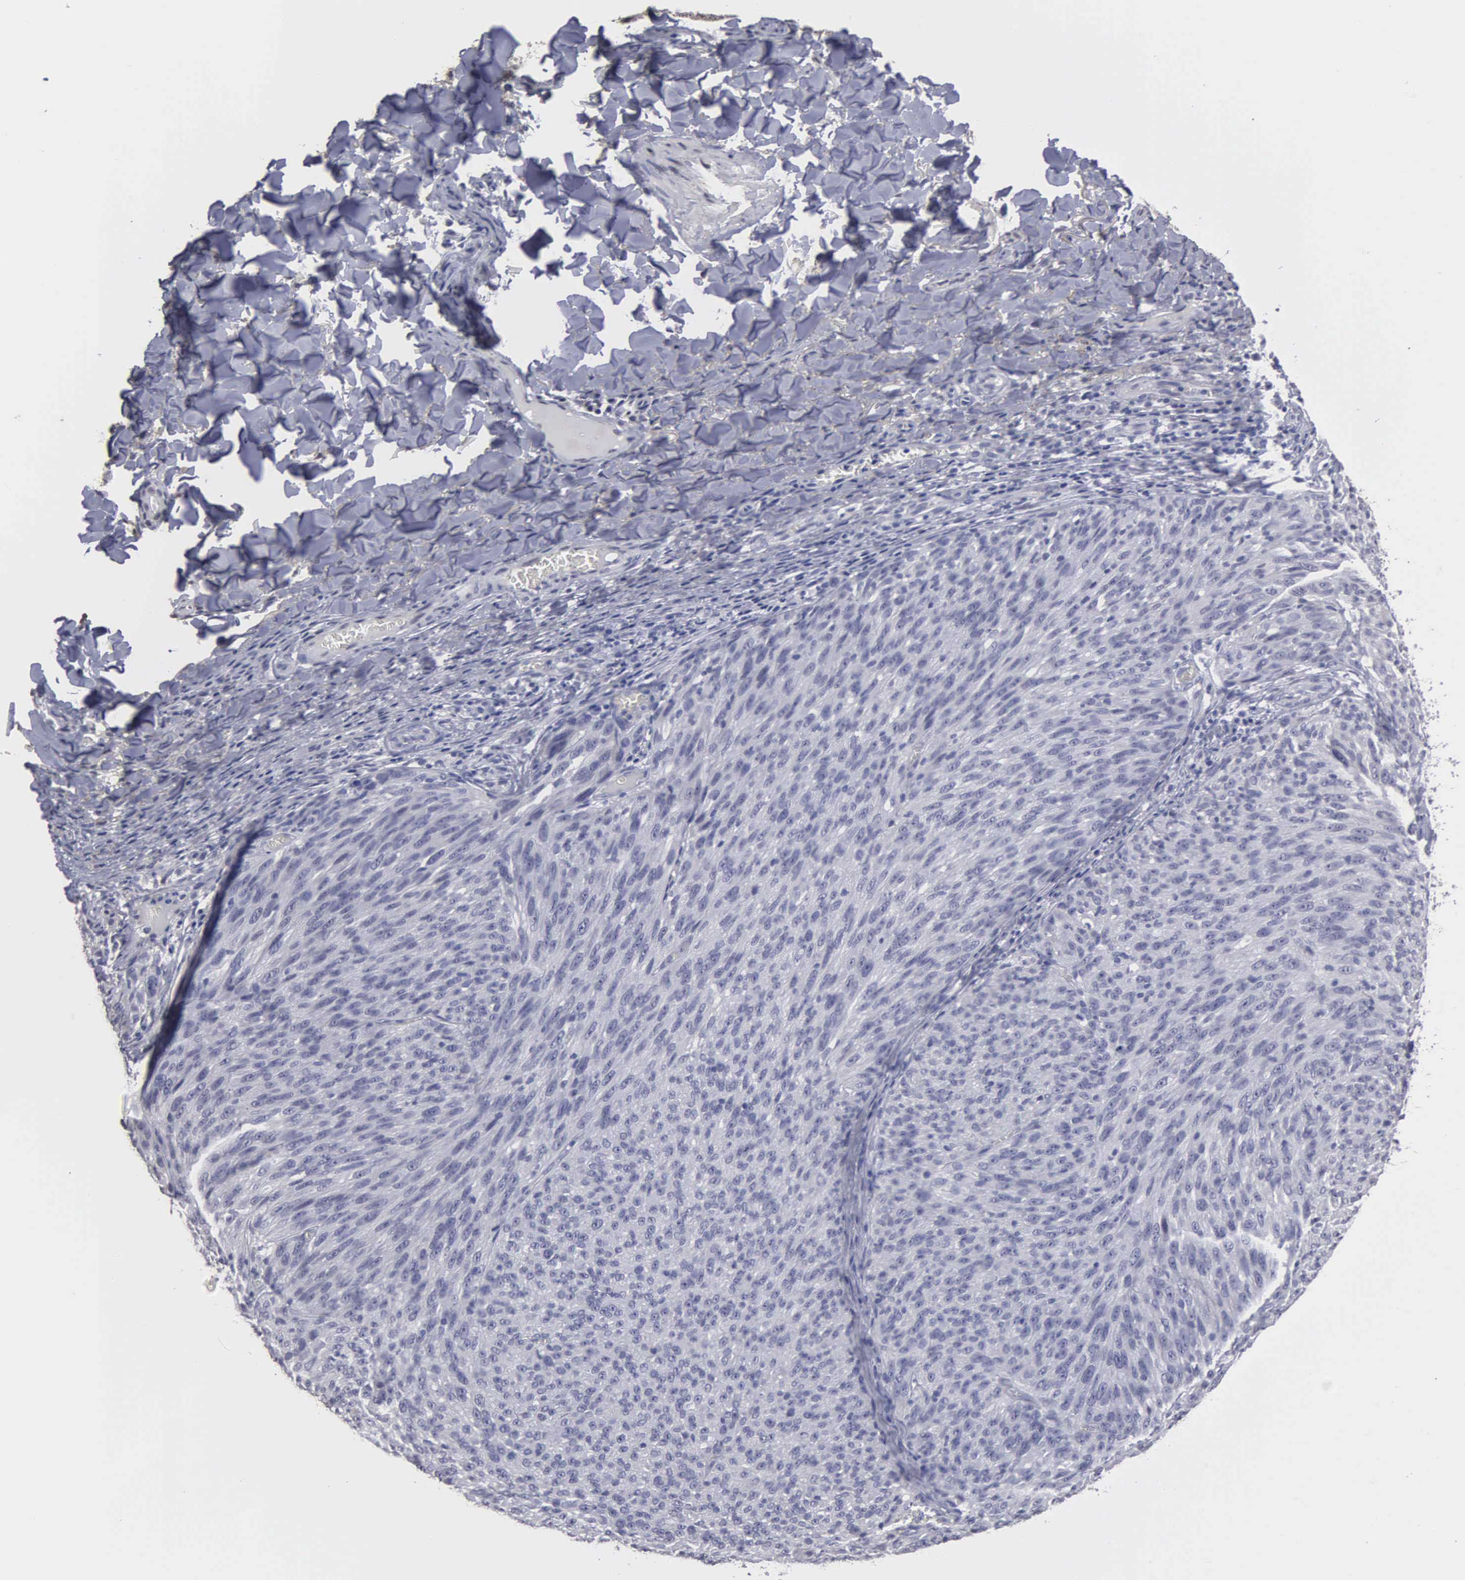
{"staining": {"intensity": "negative", "quantity": "none", "location": "none"}, "tissue": "melanoma", "cell_type": "Tumor cells", "image_type": "cancer", "snomed": [{"axis": "morphology", "description": "Malignant melanoma, NOS"}, {"axis": "topography", "description": "Skin"}], "caption": "Tumor cells show no significant protein expression in malignant melanoma.", "gene": "UPB1", "patient": {"sex": "male", "age": 76}}